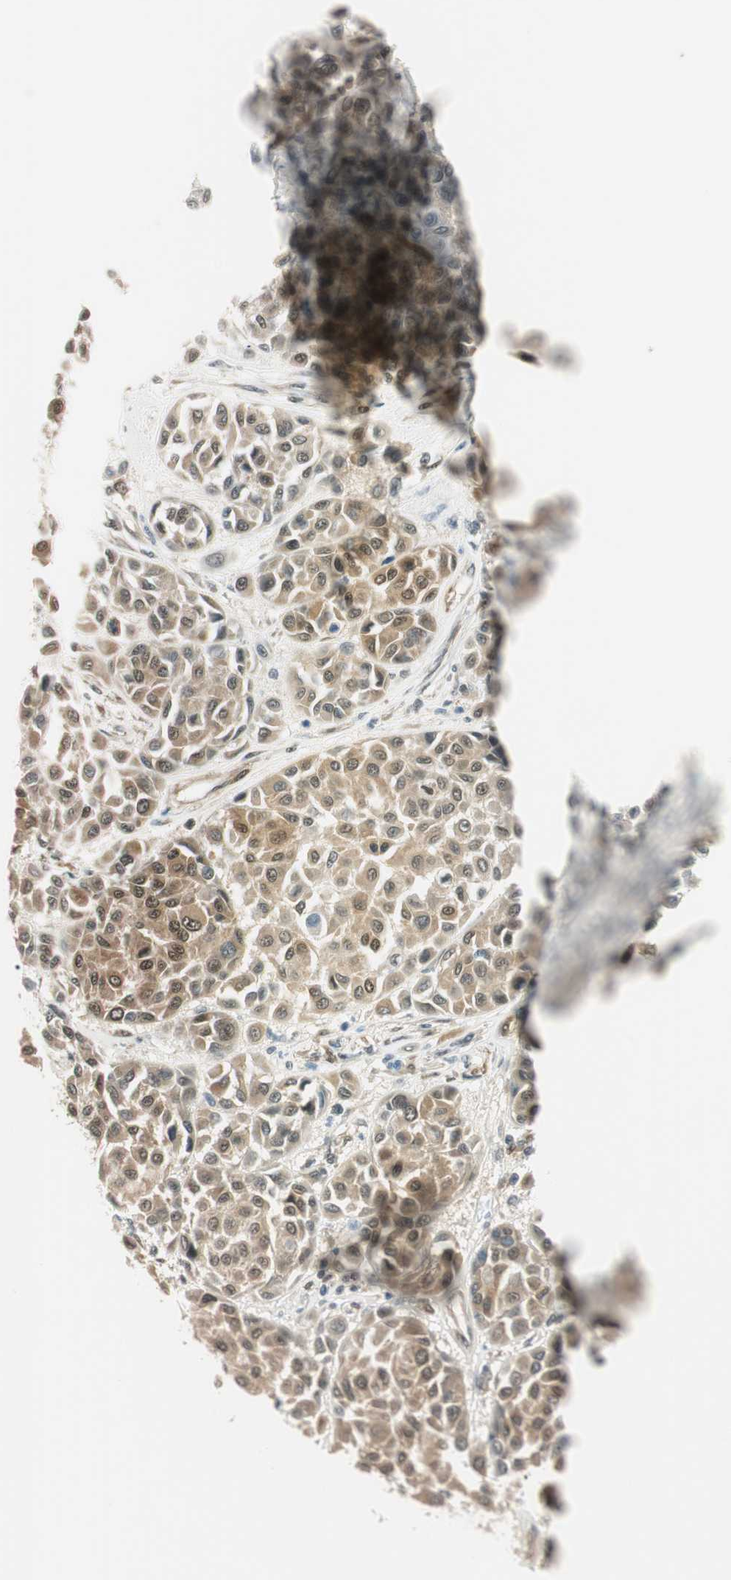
{"staining": {"intensity": "weak", "quantity": "25%-75%", "location": "cytoplasmic/membranous"}, "tissue": "melanoma", "cell_type": "Tumor cells", "image_type": "cancer", "snomed": [{"axis": "morphology", "description": "Malignant melanoma, Metastatic site"}, {"axis": "topography", "description": "Soft tissue"}], "caption": "Immunohistochemistry staining of malignant melanoma (metastatic site), which shows low levels of weak cytoplasmic/membranous positivity in approximately 25%-75% of tumor cells indicating weak cytoplasmic/membranous protein positivity. The staining was performed using DAB (3,3'-diaminobenzidine) (brown) for protein detection and nuclei were counterstained in hematoxylin (blue).", "gene": "IPO5", "patient": {"sex": "male", "age": 41}}